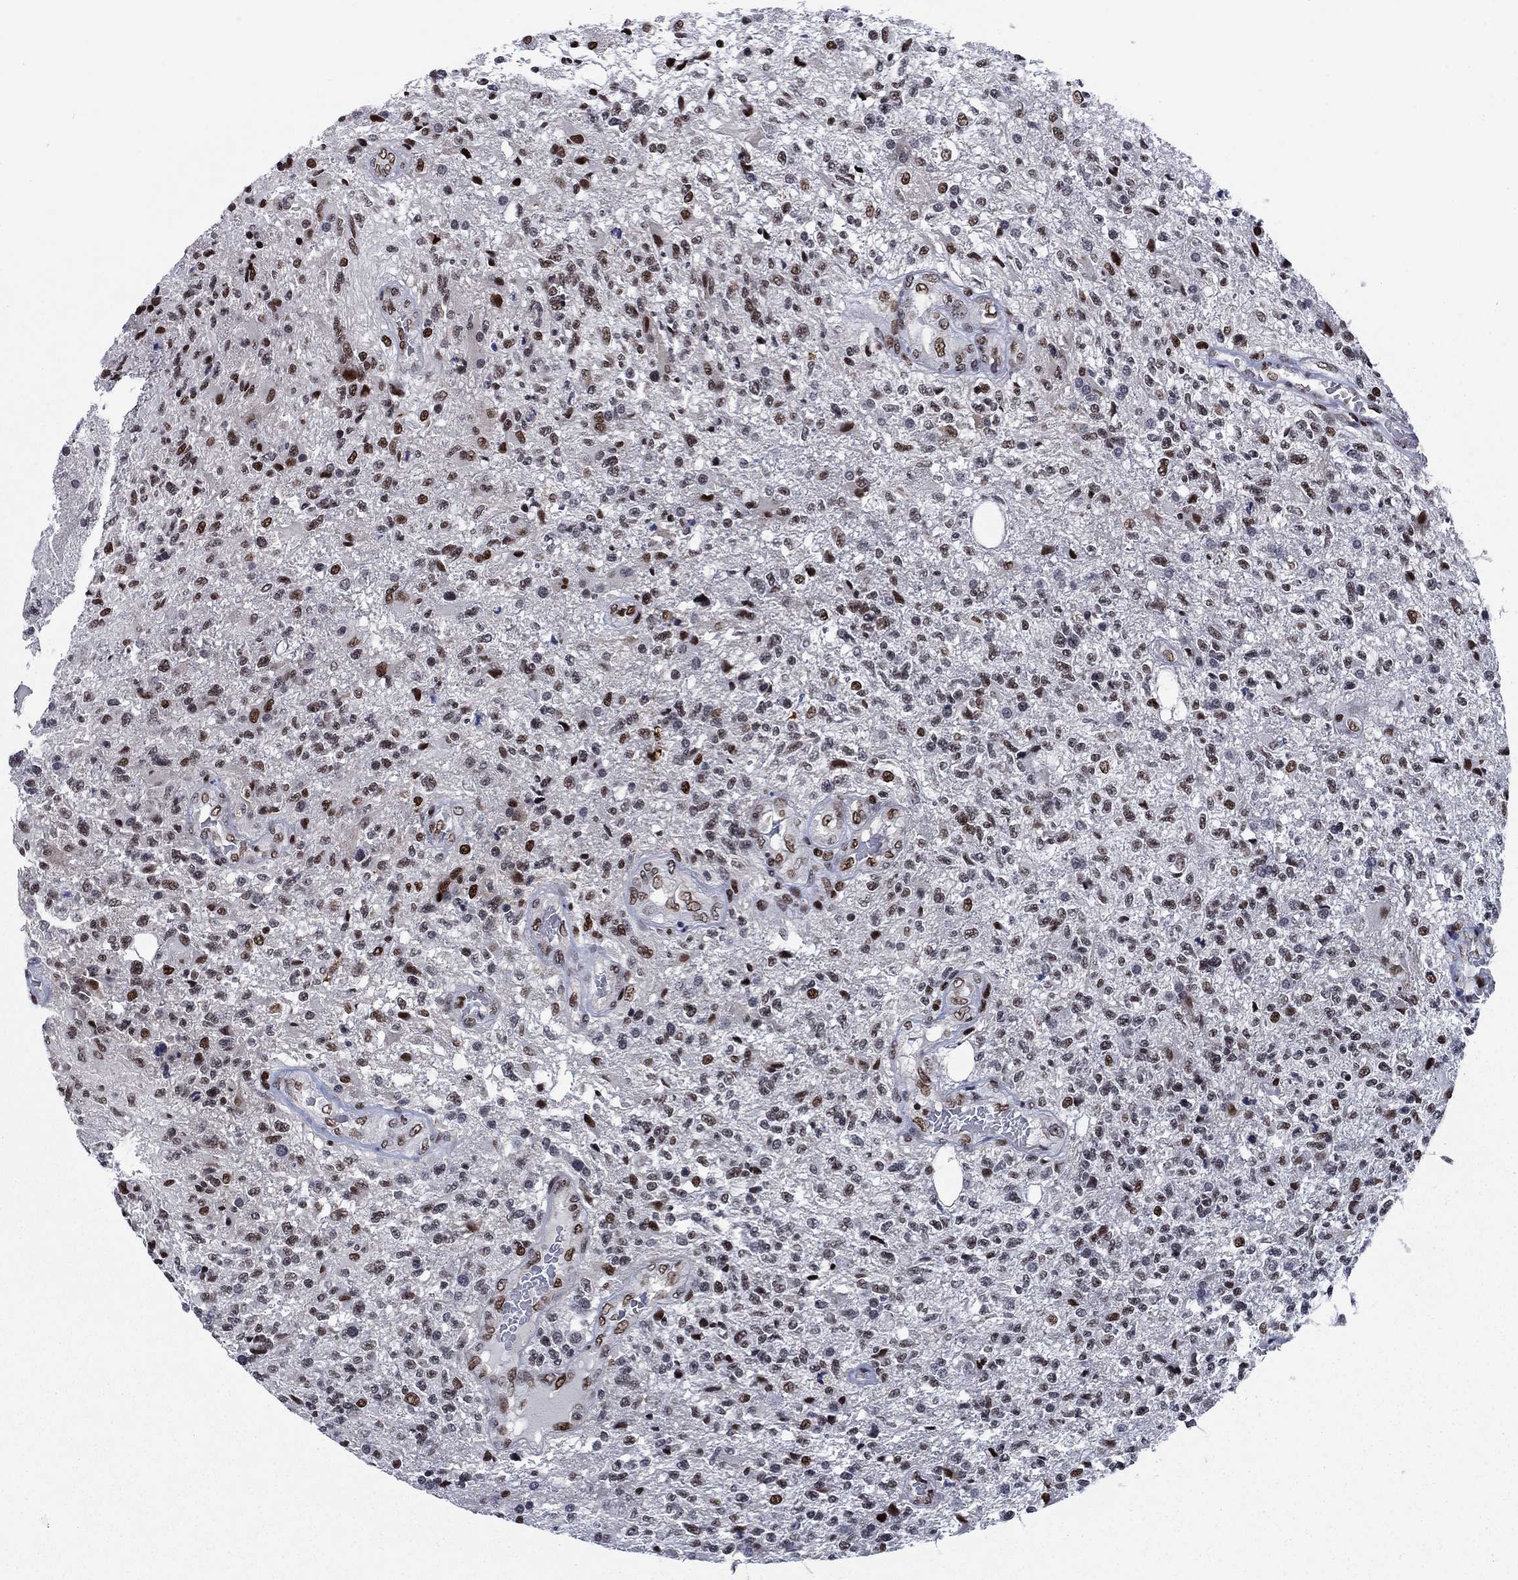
{"staining": {"intensity": "strong", "quantity": "<25%", "location": "nuclear"}, "tissue": "glioma", "cell_type": "Tumor cells", "image_type": "cancer", "snomed": [{"axis": "morphology", "description": "Glioma, malignant, High grade"}, {"axis": "topography", "description": "Brain"}], "caption": "This histopathology image demonstrates IHC staining of human malignant high-grade glioma, with medium strong nuclear expression in approximately <25% of tumor cells.", "gene": "RPRD1B", "patient": {"sex": "male", "age": 56}}